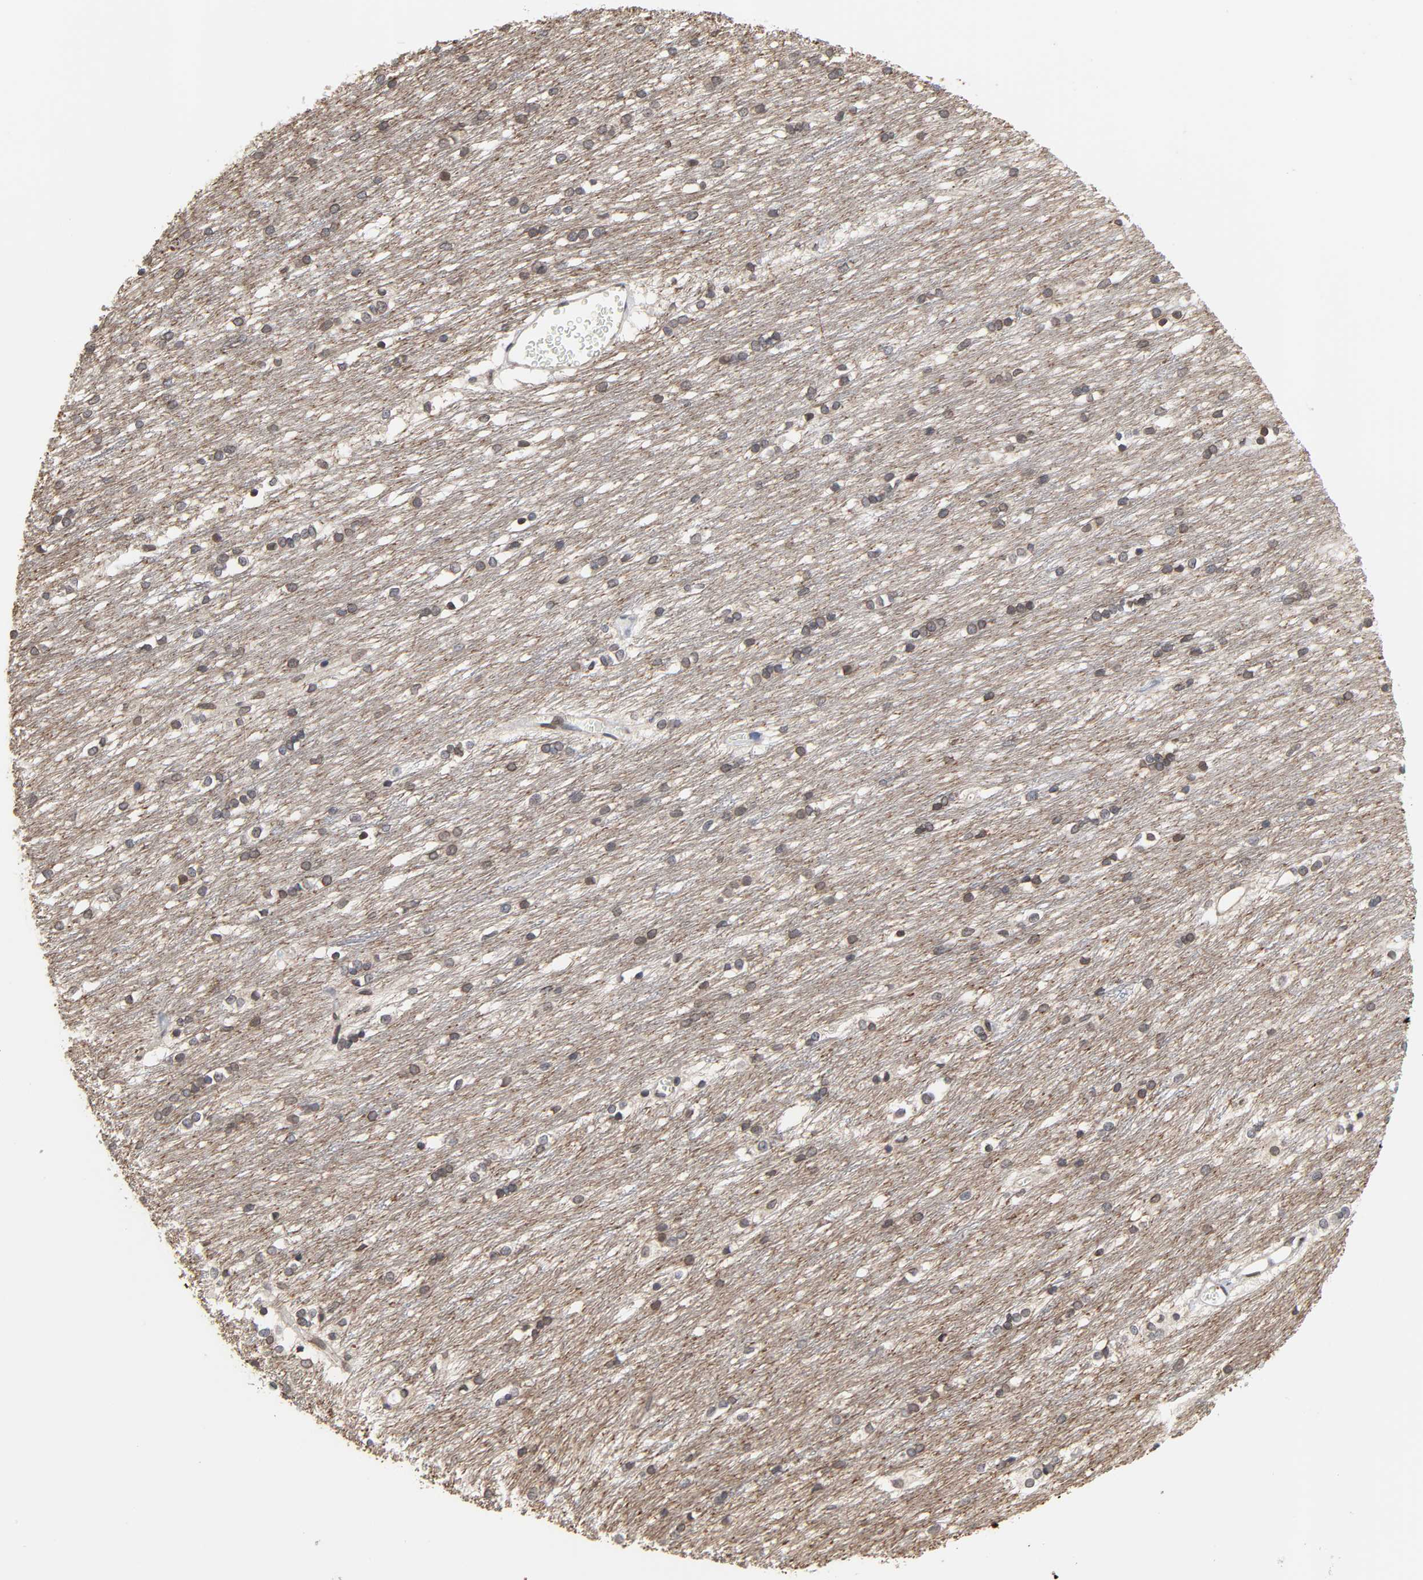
{"staining": {"intensity": "strong", "quantity": "25%-75%", "location": "cytoplasmic/membranous,nuclear"}, "tissue": "caudate", "cell_type": "Glial cells", "image_type": "normal", "snomed": [{"axis": "morphology", "description": "Normal tissue, NOS"}, {"axis": "topography", "description": "Lateral ventricle wall"}], "caption": "Protein expression analysis of unremarkable human caudate reveals strong cytoplasmic/membranous,nuclear staining in about 25%-75% of glial cells. (DAB = brown stain, brightfield microscopy at high magnification).", "gene": "CCDC175", "patient": {"sex": "female", "age": 19}}